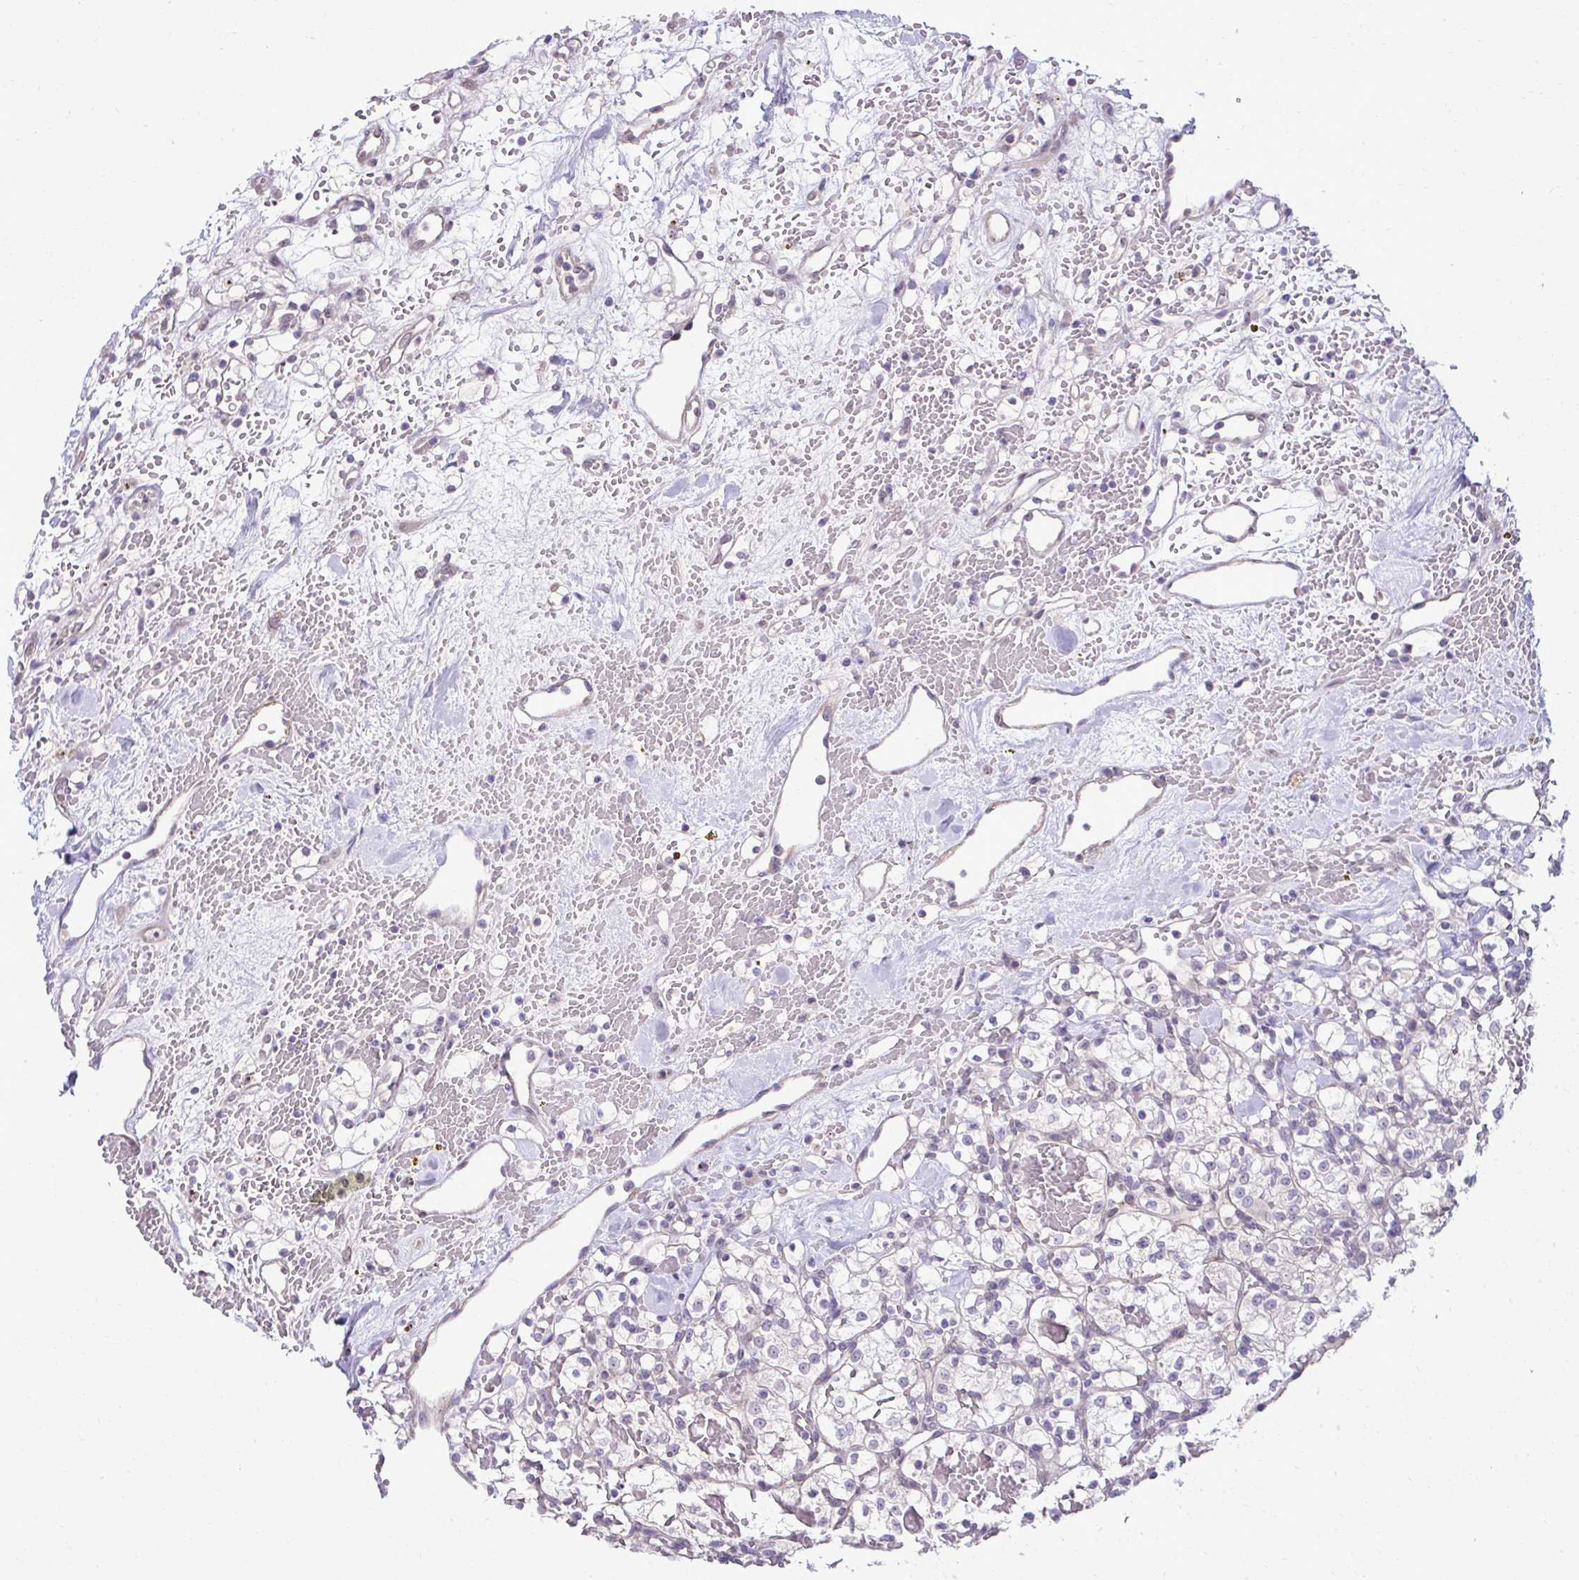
{"staining": {"intensity": "negative", "quantity": "none", "location": "none"}, "tissue": "renal cancer", "cell_type": "Tumor cells", "image_type": "cancer", "snomed": [{"axis": "morphology", "description": "Adenocarcinoma, NOS"}, {"axis": "topography", "description": "Kidney"}], "caption": "High magnification brightfield microscopy of adenocarcinoma (renal) stained with DAB (3,3'-diaminobenzidine) (brown) and counterstained with hematoxylin (blue): tumor cells show no significant positivity. (Stains: DAB IHC with hematoxylin counter stain, Microscopy: brightfield microscopy at high magnification).", "gene": "SLC30A3", "patient": {"sex": "female", "age": 60}}